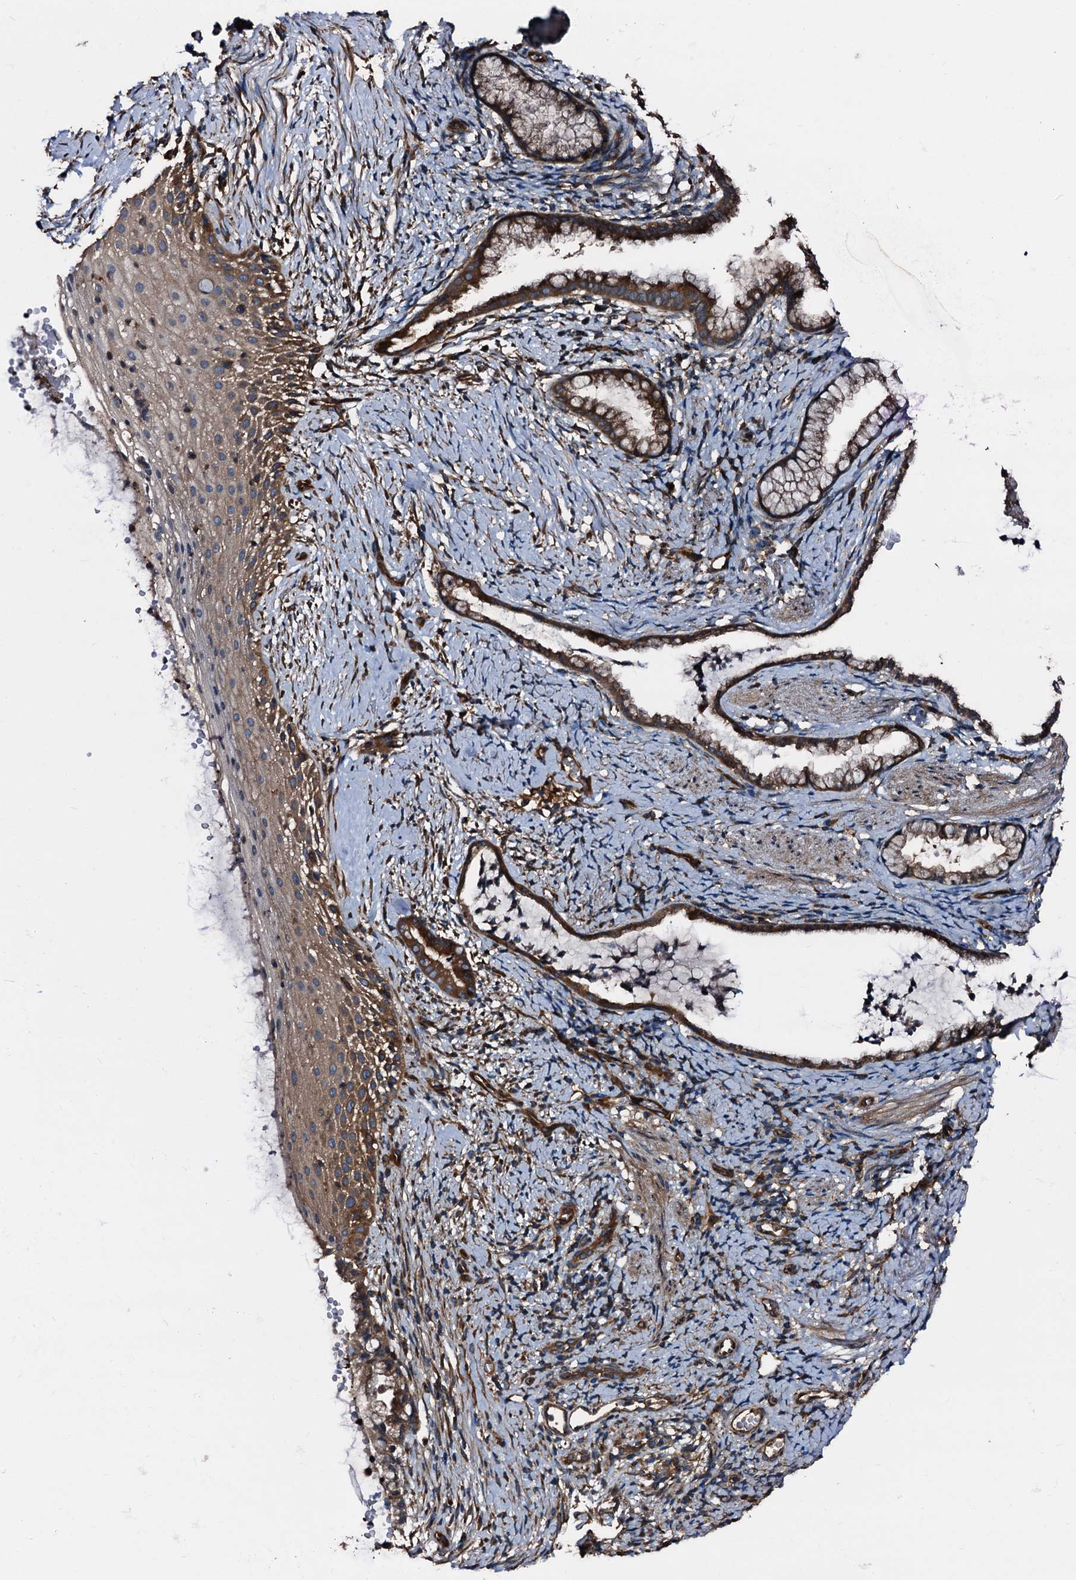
{"staining": {"intensity": "strong", "quantity": ">75%", "location": "cytoplasmic/membranous"}, "tissue": "cervix", "cell_type": "Glandular cells", "image_type": "normal", "snomed": [{"axis": "morphology", "description": "Normal tissue, NOS"}, {"axis": "topography", "description": "Cervix"}], "caption": "Protein expression analysis of benign human cervix reveals strong cytoplasmic/membranous positivity in about >75% of glandular cells.", "gene": "PEX5", "patient": {"sex": "female", "age": 36}}